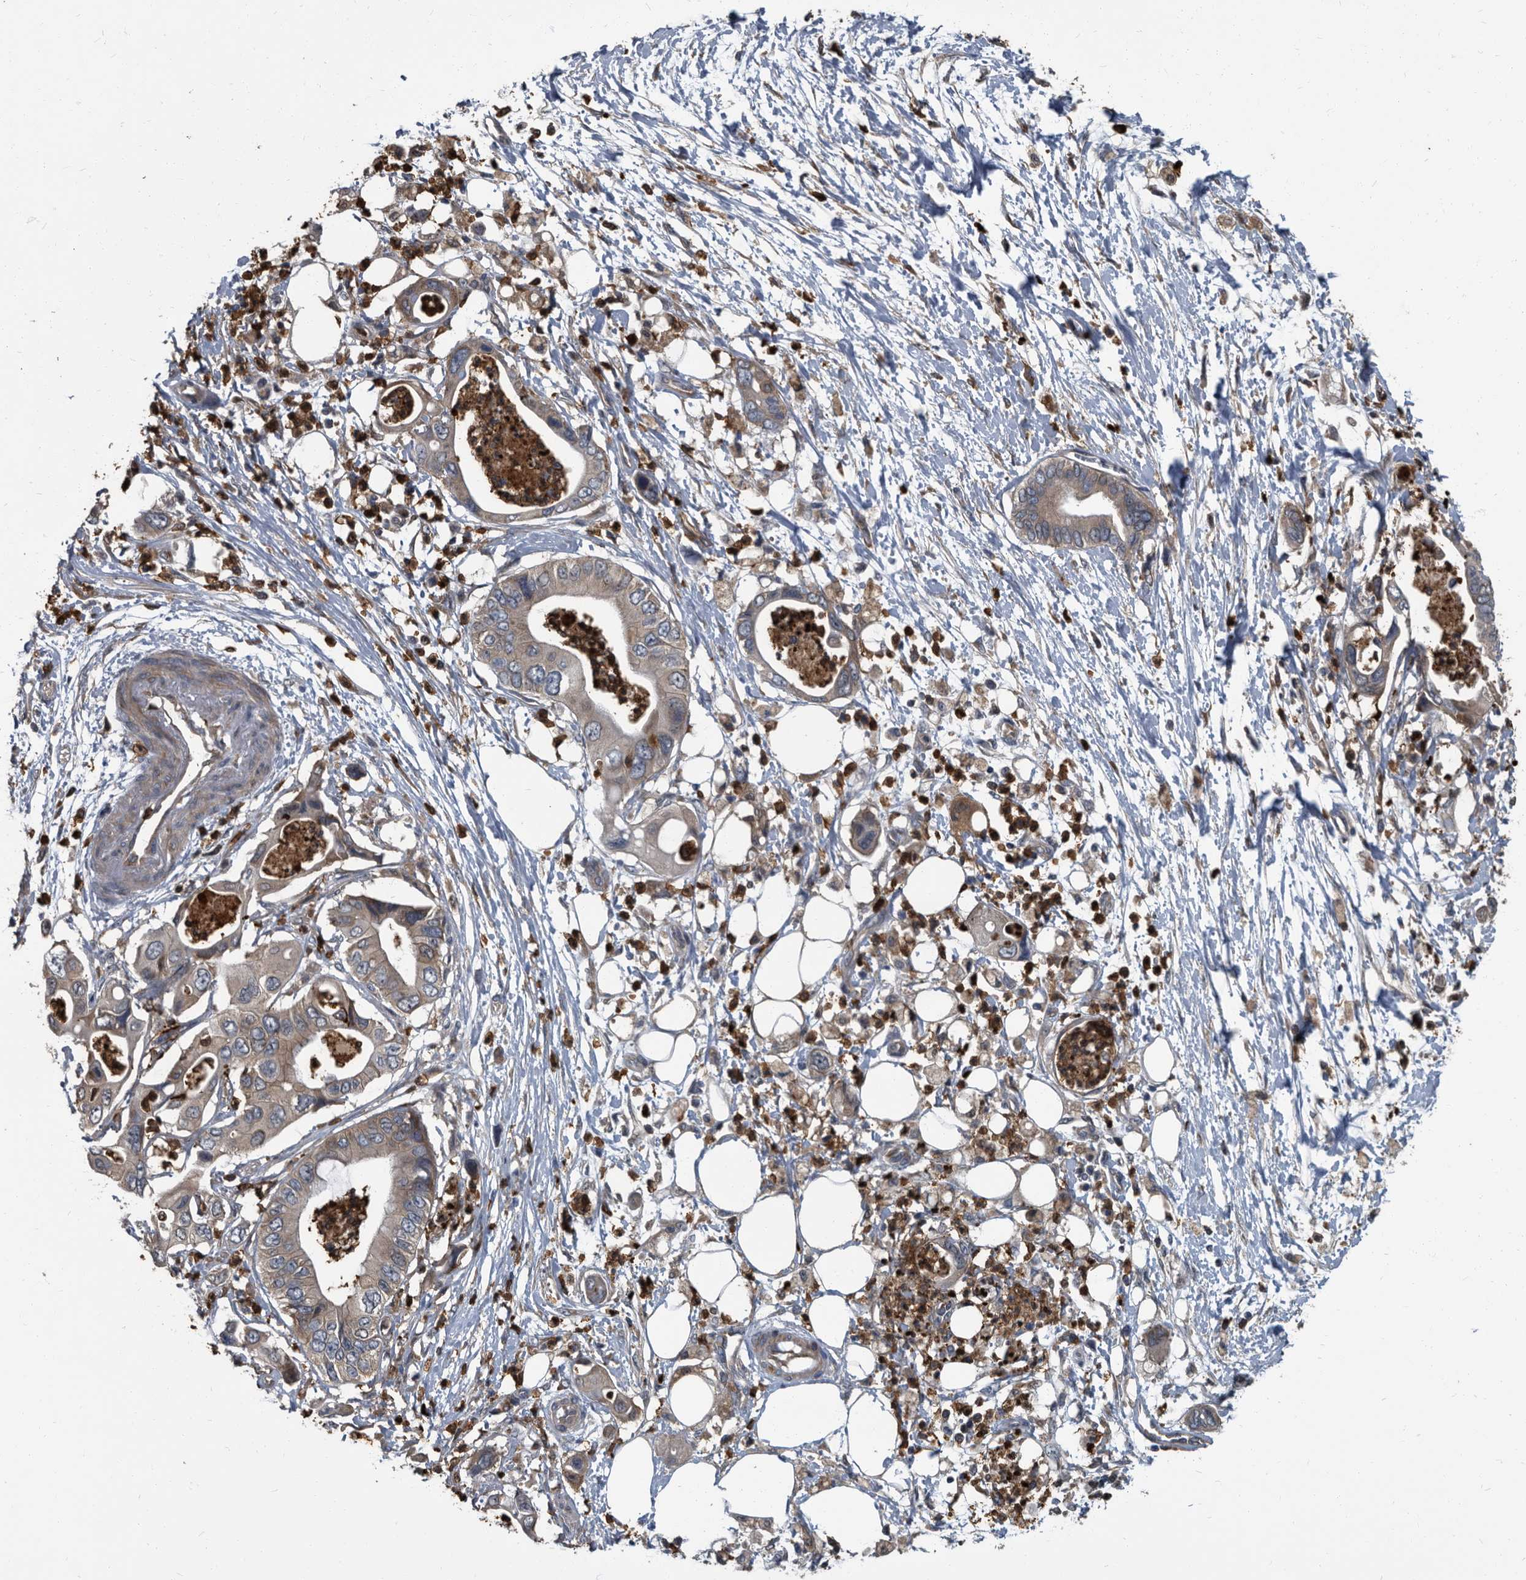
{"staining": {"intensity": "weak", "quantity": "25%-75%", "location": "cytoplasmic/membranous"}, "tissue": "pancreatic cancer", "cell_type": "Tumor cells", "image_type": "cancer", "snomed": [{"axis": "morphology", "description": "Adenocarcinoma, NOS"}, {"axis": "topography", "description": "Pancreas"}], "caption": "Pancreatic adenocarcinoma stained with DAB IHC exhibits low levels of weak cytoplasmic/membranous positivity in about 25%-75% of tumor cells. (Stains: DAB in brown, nuclei in blue, Microscopy: brightfield microscopy at high magnification).", "gene": "CDV3", "patient": {"sex": "male", "age": 66}}